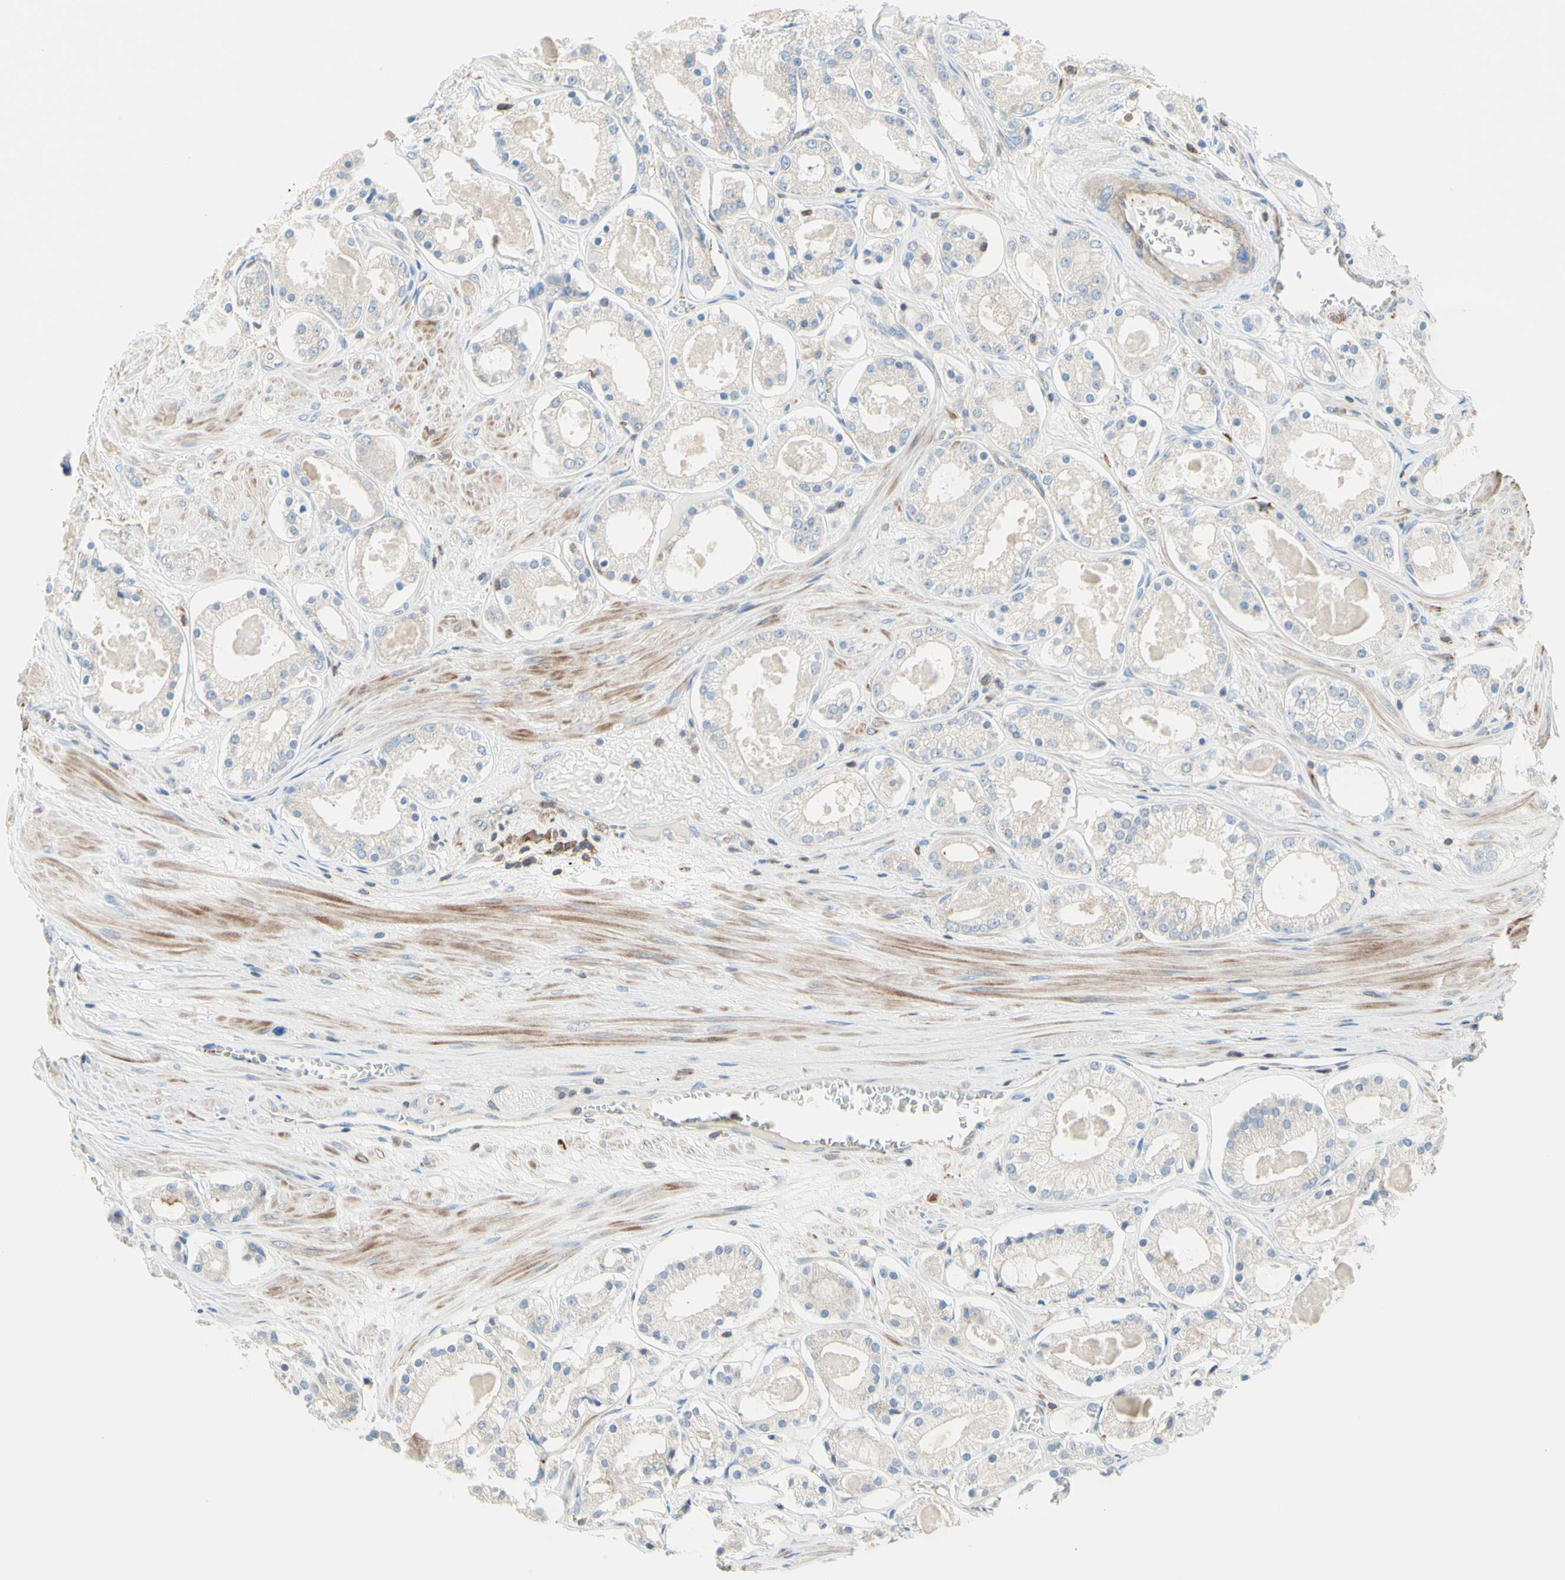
{"staining": {"intensity": "negative", "quantity": "none", "location": "none"}, "tissue": "prostate cancer", "cell_type": "Tumor cells", "image_type": "cancer", "snomed": [{"axis": "morphology", "description": "Adenocarcinoma, High grade"}, {"axis": "topography", "description": "Prostate"}], "caption": "DAB (3,3'-diaminobenzidine) immunohistochemical staining of human prostate cancer exhibits no significant positivity in tumor cells.", "gene": "SEMA4C", "patient": {"sex": "male", "age": 66}}